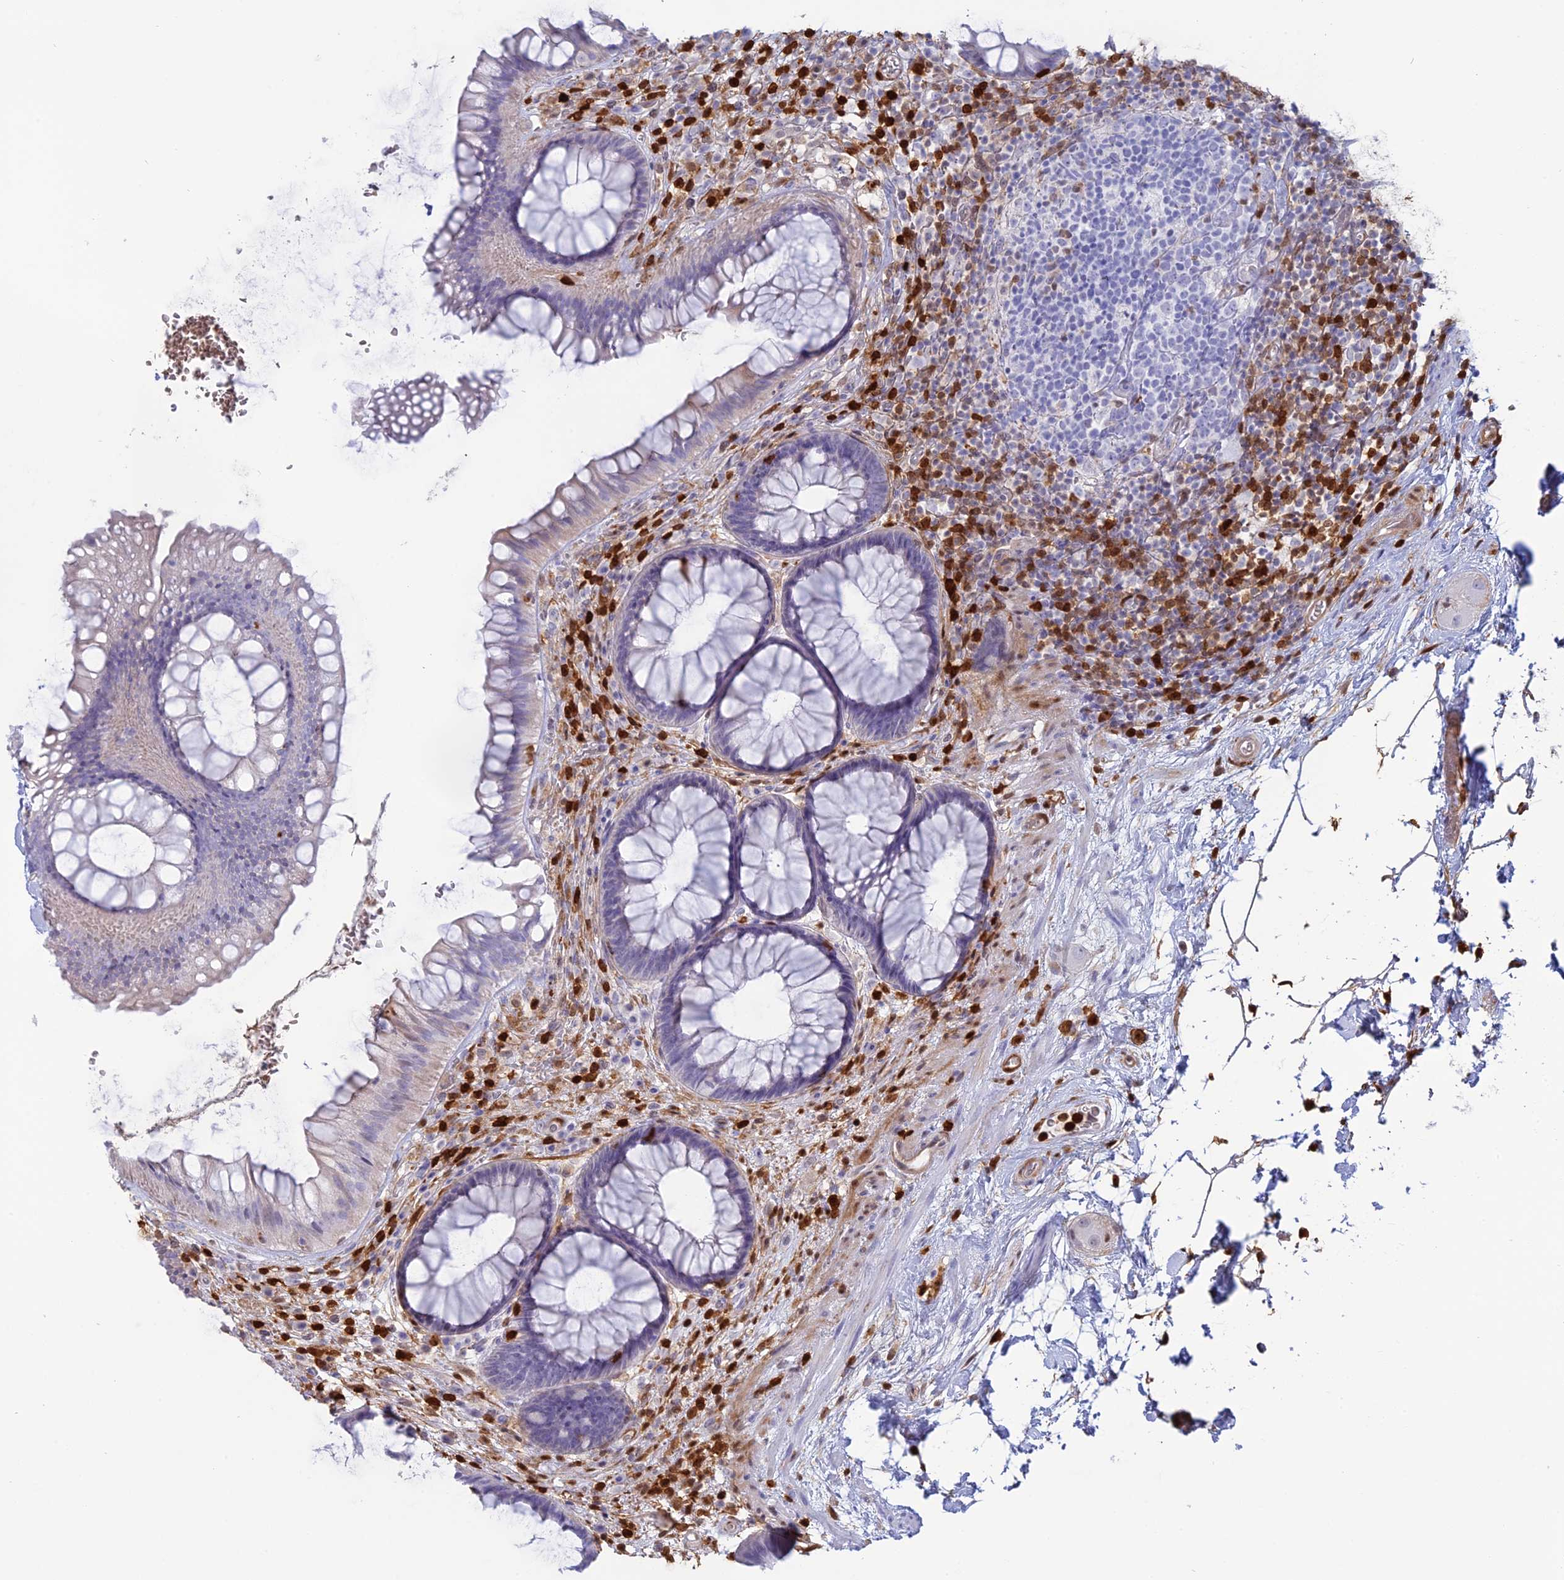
{"staining": {"intensity": "negative", "quantity": "none", "location": "none"}, "tissue": "rectum", "cell_type": "Glandular cells", "image_type": "normal", "snomed": [{"axis": "morphology", "description": "Normal tissue, NOS"}, {"axis": "topography", "description": "Rectum"}], "caption": "High magnification brightfield microscopy of normal rectum stained with DAB (3,3'-diaminobenzidine) (brown) and counterstained with hematoxylin (blue): glandular cells show no significant staining. (DAB (3,3'-diaminobenzidine) immunohistochemistry with hematoxylin counter stain).", "gene": "PGBD4", "patient": {"sex": "male", "age": 51}}